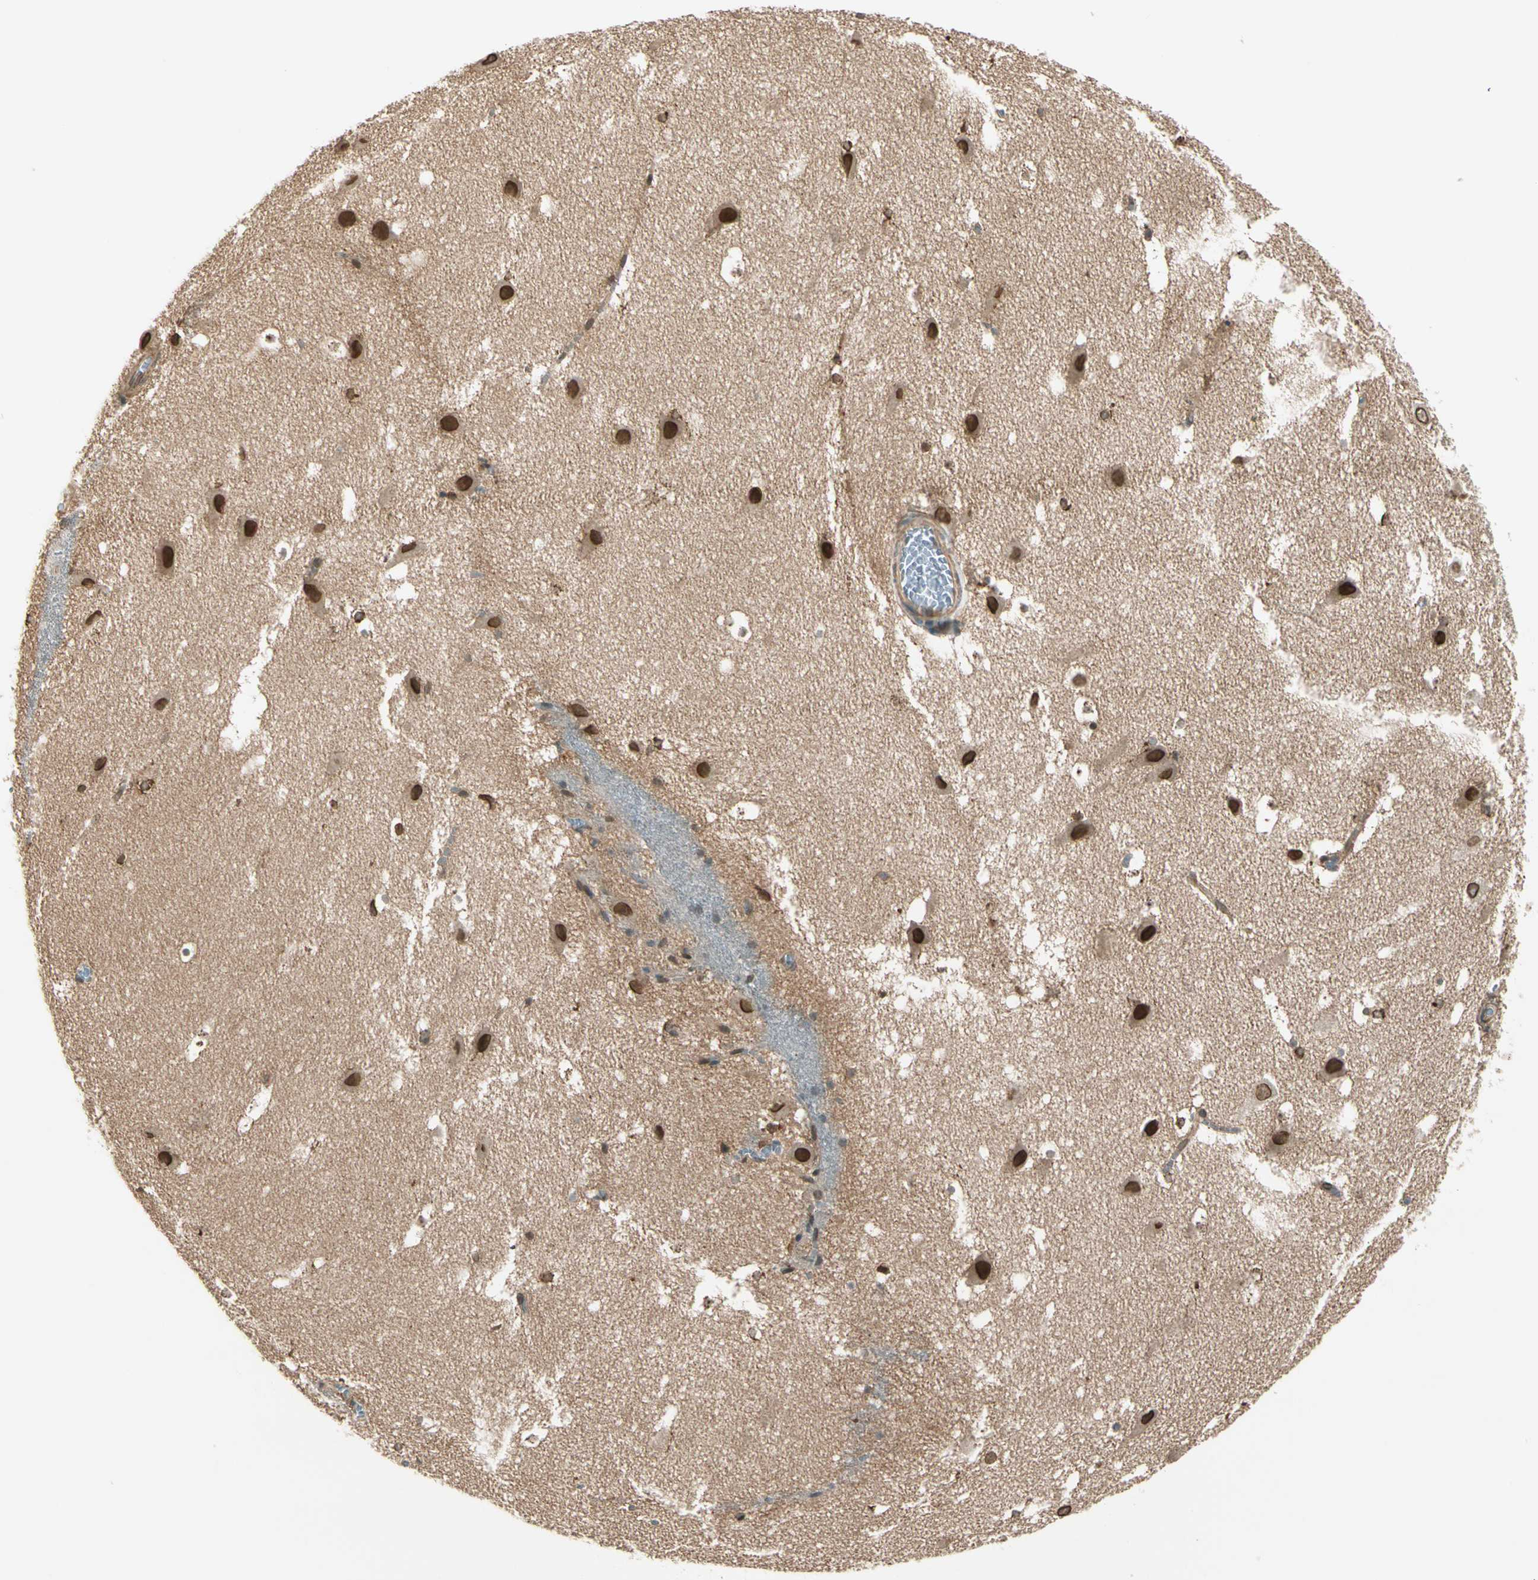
{"staining": {"intensity": "moderate", "quantity": "<25%", "location": "cytoplasmic/membranous,nuclear"}, "tissue": "hippocampus", "cell_type": "Glial cells", "image_type": "normal", "snomed": [{"axis": "morphology", "description": "Normal tissue, NOS"}, {"axis": "topography", "description": "Hippocampus"}], "caption": "Protein expression analysis of normal hippocampus displays moderate cytoplasmic/membranous,nuclear staining in about <25% of glial cells.", "gene": "TRIO", "patient": {"sex": "male", "age": 45}}